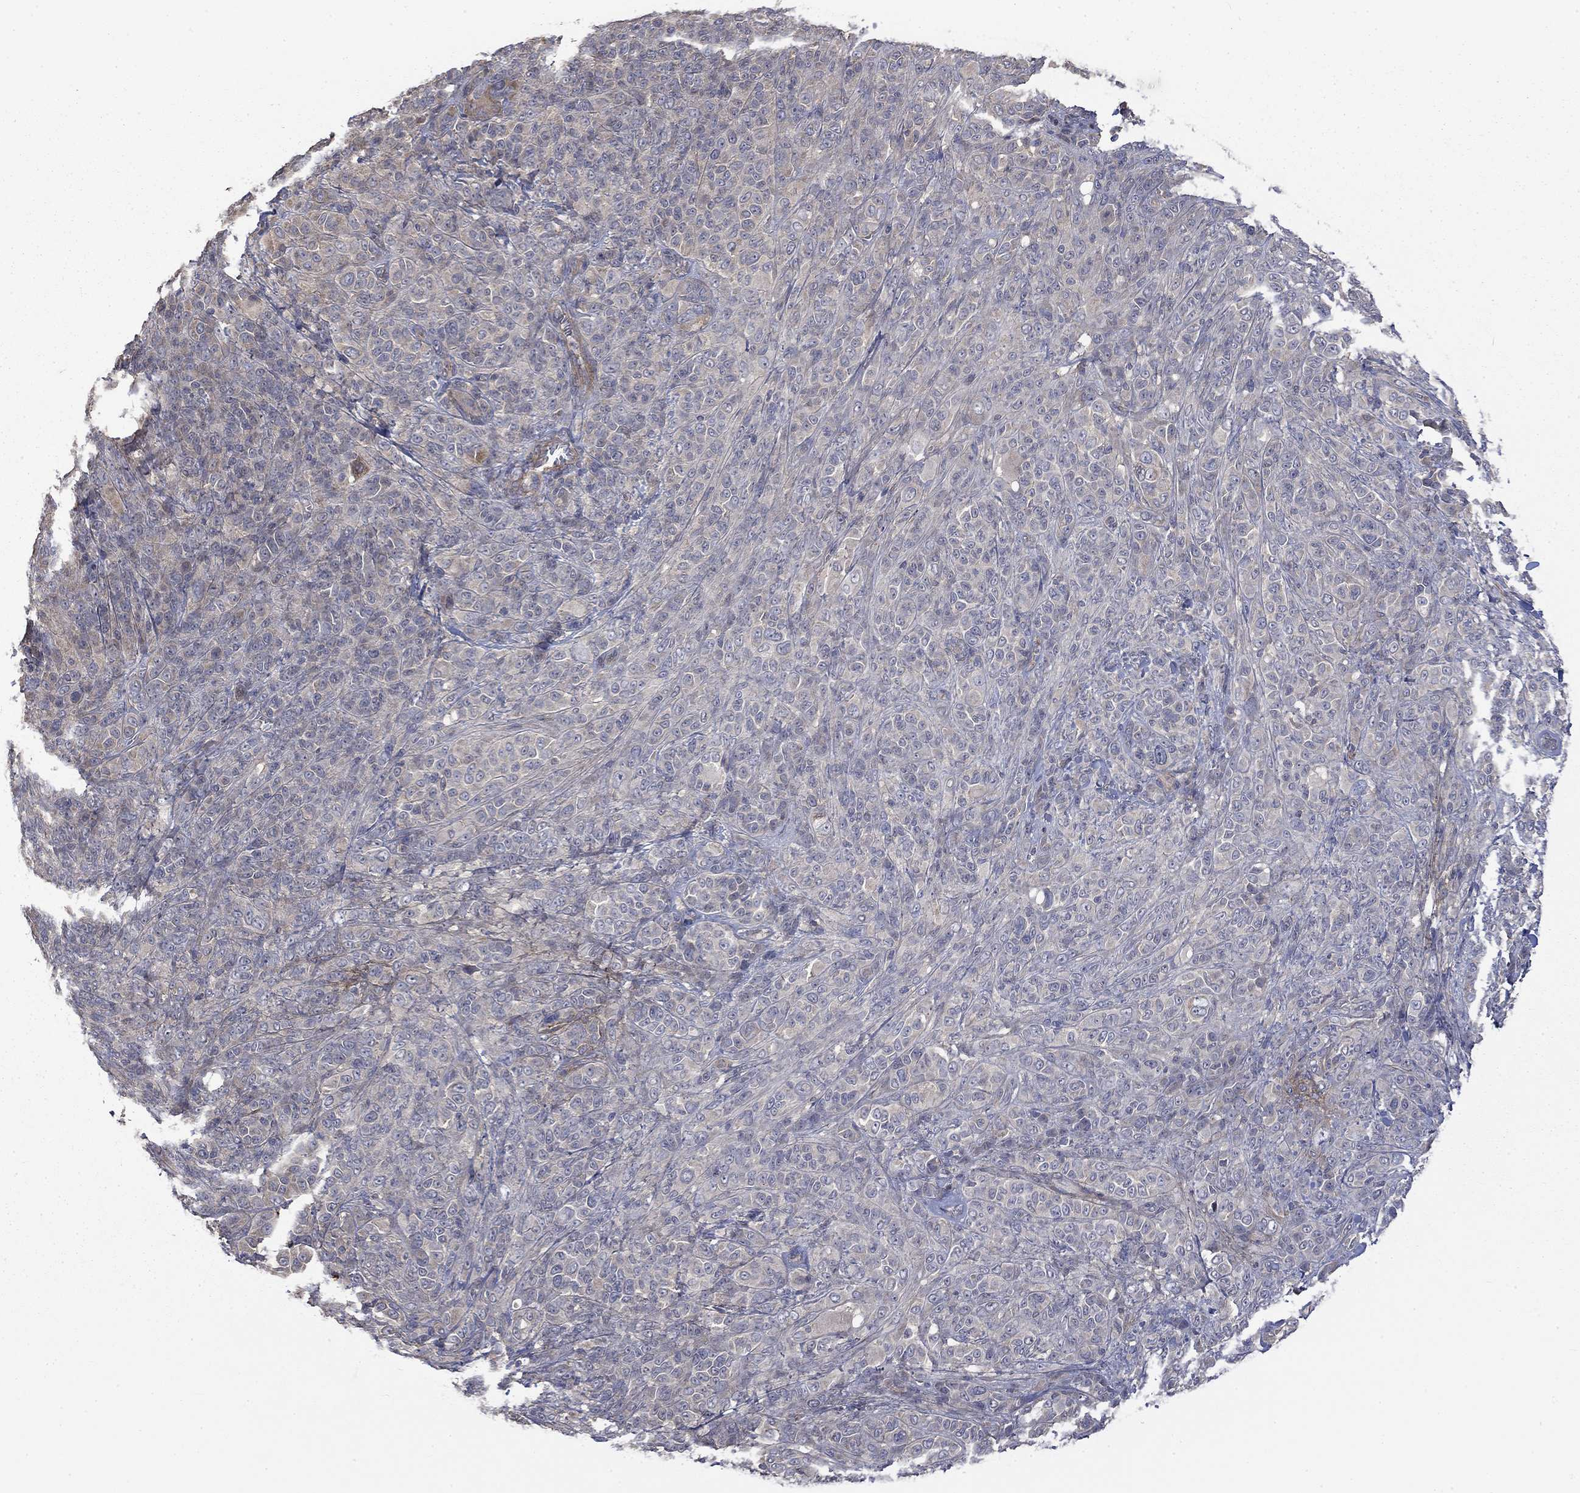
{"staining": {"intensity": "negative", "quantity": "none", "location": "none"}, "tissue": "melanoma", "cell_type": "Tumor cells", "image_type": "cancer", "snomed": [{"axis": "morphology", "description": "Malignant melanoma, NOS"}, {"axis": "topography", "description": "Skin"}], "caption": "Immunohistochemistry (IHC) image of neoplastic tissue: malignant melanoma stained with DAB (3,3'-diaminobenzidine) reveals no significant protein staining in tumor cells.", "gene": "VCAN", "patient": {"sex": "female", "age": 87}}